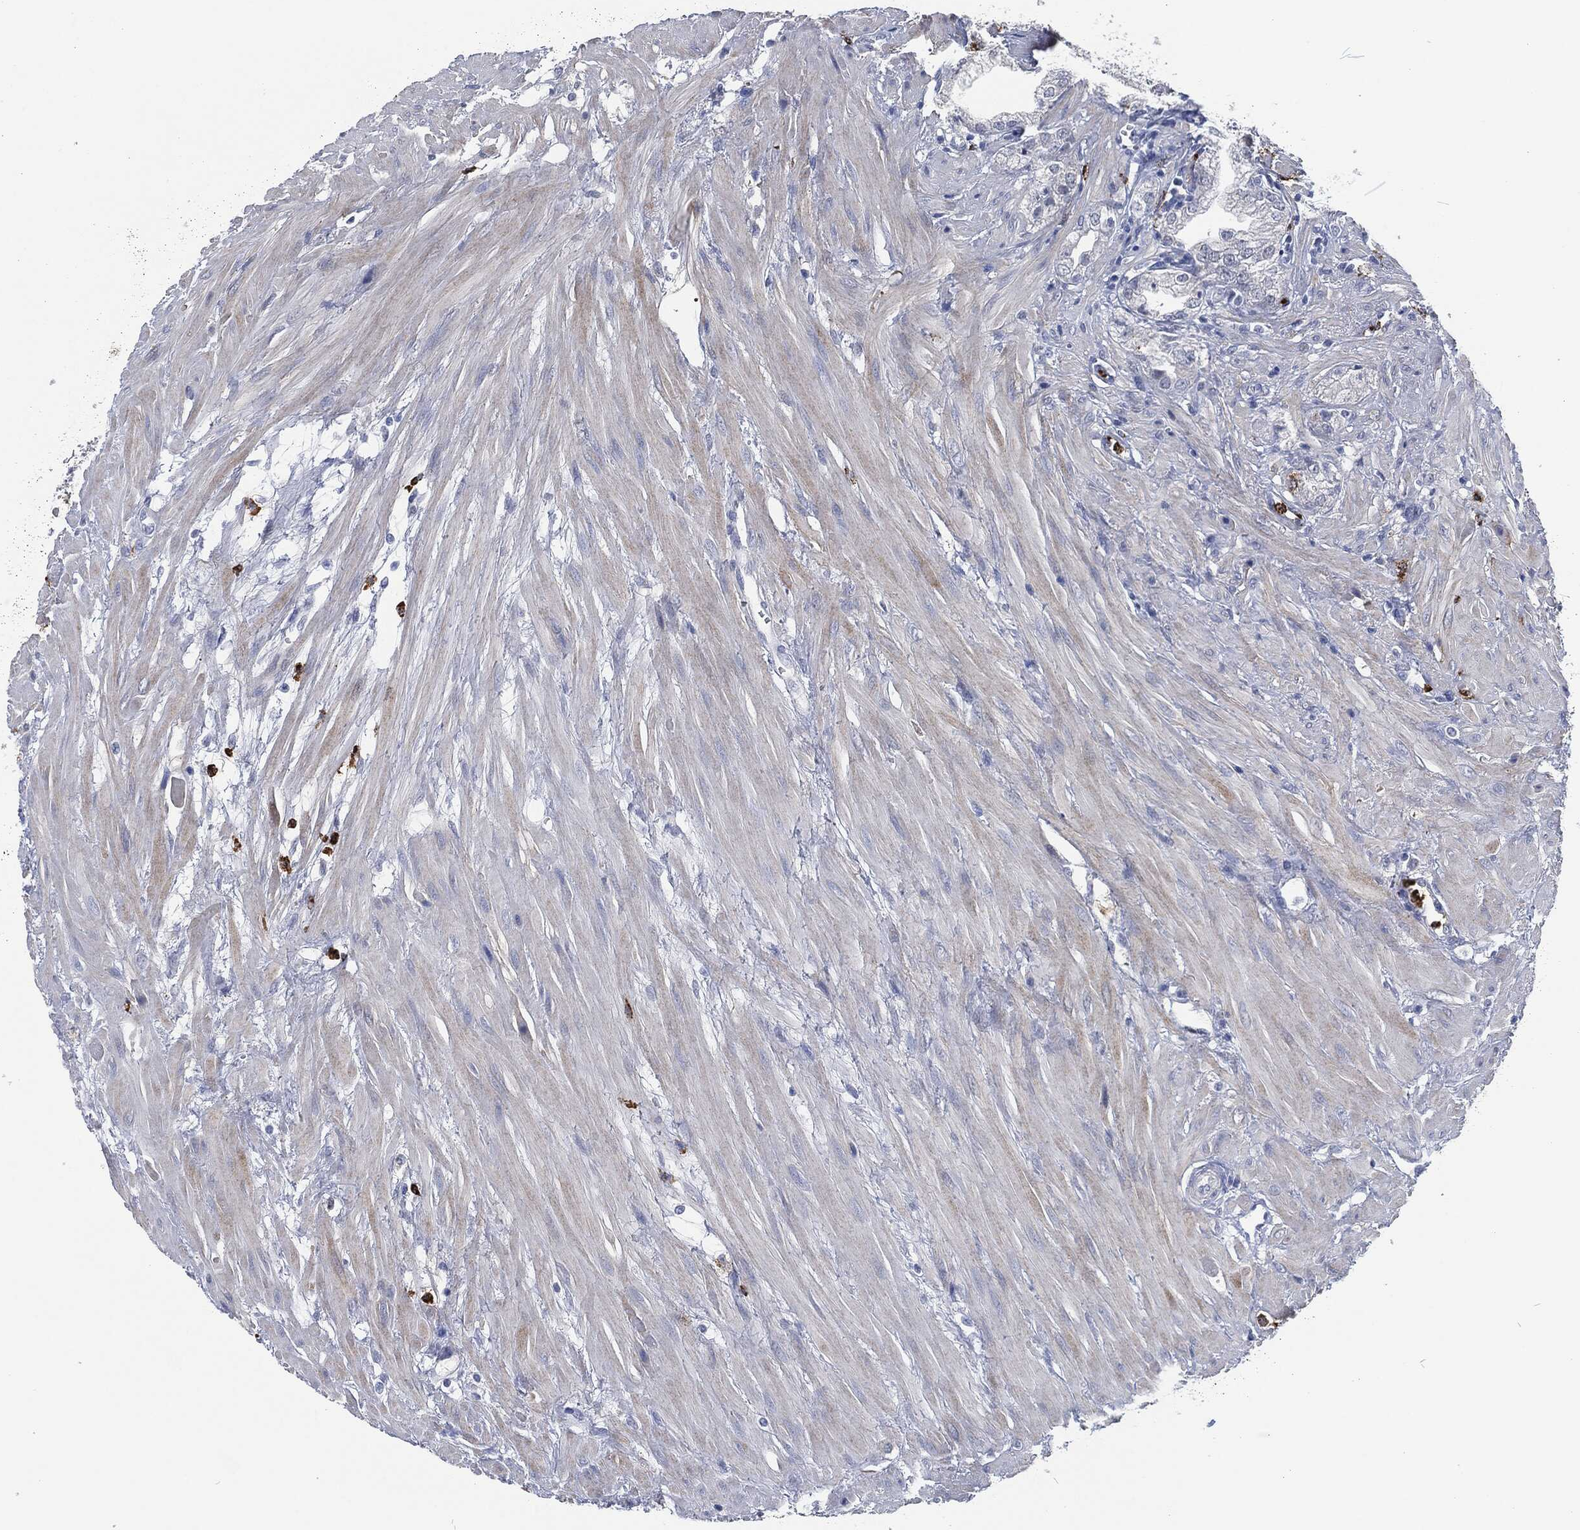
{"staining": {"intensity": "negative", "quantity": "none", "location": "none"}, "tissue": "prostate cancer", "cell_type": "Tumor cells", "image_type": "cancer", "snomed": [{"axis": "morphology", "description": "Adenocarcinoma, NOS"}, {"axis": "topography", "description": "Prostate and seminal vesicle, NOS"}, {"axis": "topography", "description": "Prostate"}], "caption": "Prostate cancer stained for a protein using IHC displays no expression tumor cells.", "gene": "MPO", "patient": {"sex": "male", "age": 79}}